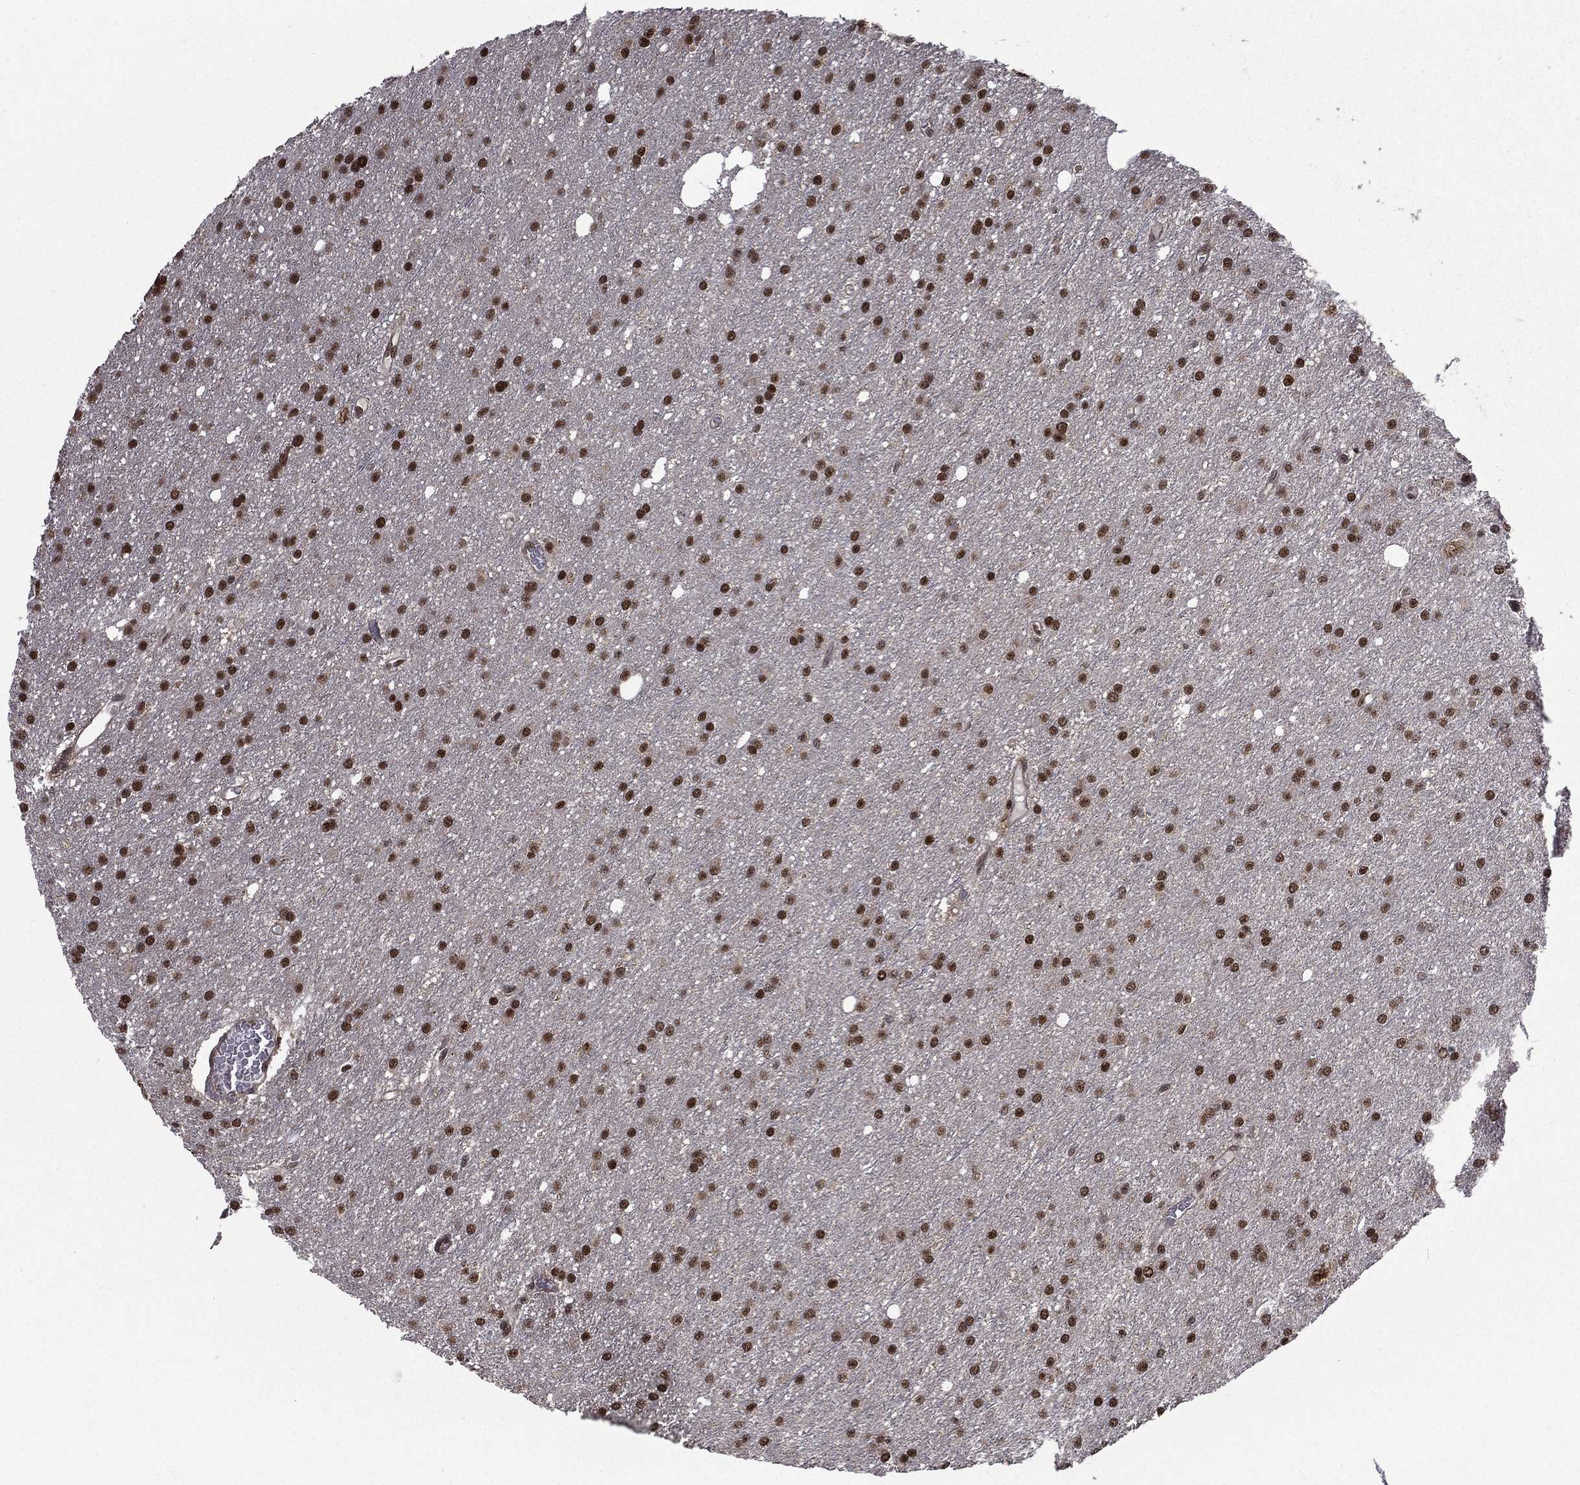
{"staining": {"intensity": "strong", "quantity": "25%-75%", "location": "nuclear"}, "tissue": "glioma", "cell_type": "Tumor cells", "image_type": "cancer", "snomed": [{"axis": "morphology", "description": "Glioma, malignant, Low grade"}, {"axis": "topography", "description": "Brain"}], "caption": "High-magnification brightfield microscopy of malignant glioma (low-grade) stained with DAB (brown) and counterstained with hematoxylin (blue). tumor cells exhibit strong nuclear expression is seen in approximately25%-75% of cells.", "gene": "JMJD6", "patient": {"sex": "male", "age": 27}}